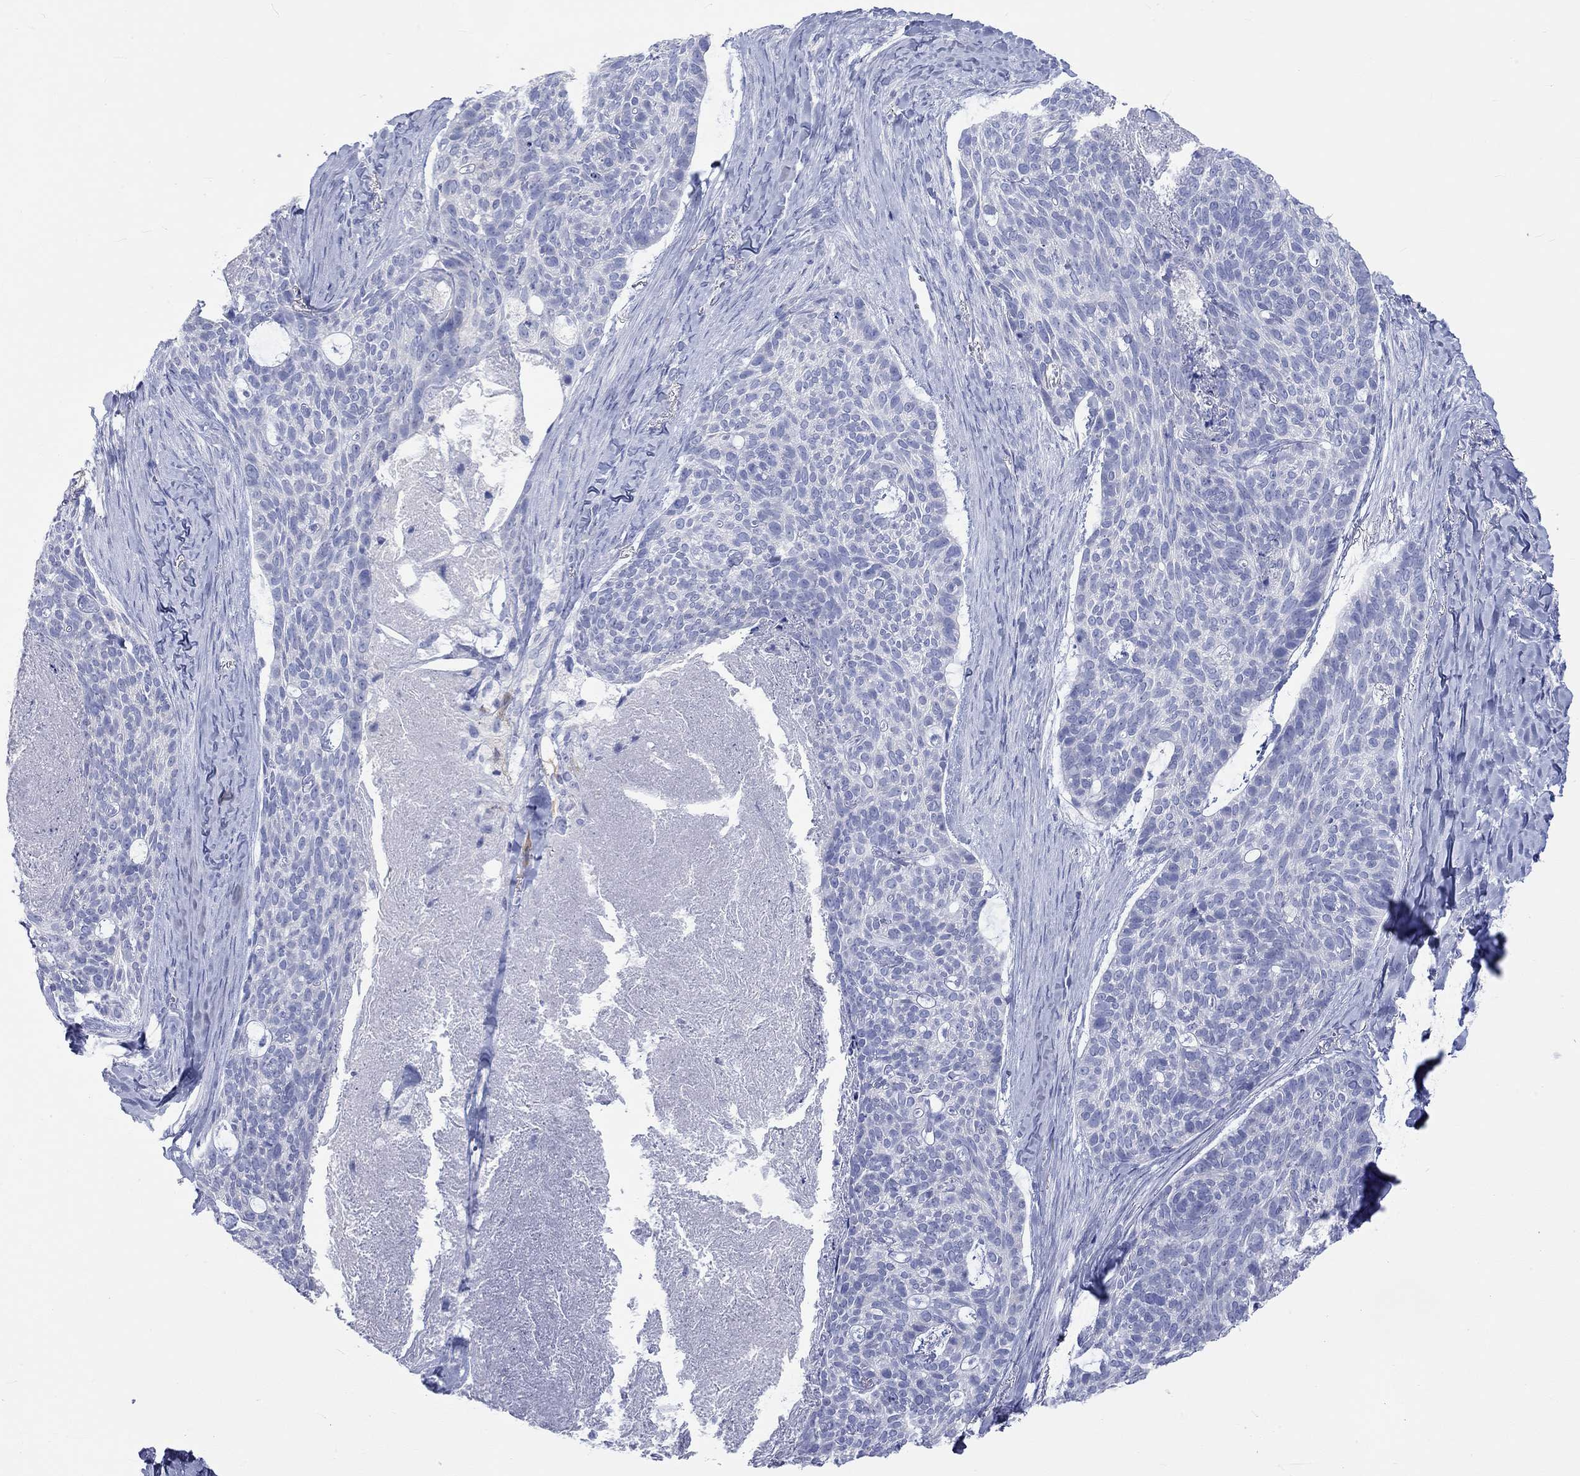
{"staining": {"intensity": "negative", "quantity": "none", "location": "none"}, "tissue": "skin cancer", "cell_type": "Tumor cells", "image_type": "cancer", "snomed": [{"axis": "morphology", "description": "Basal cell carcinoma"}, {"axis": "topography", "description": "Skin"}], "caption": "An IHC micrograph of skin cancer is shown. There is no staining in tumor cells of skin cancer.", "gene": "SPATA9", "patient": {"sex": "female", "age": 69}}